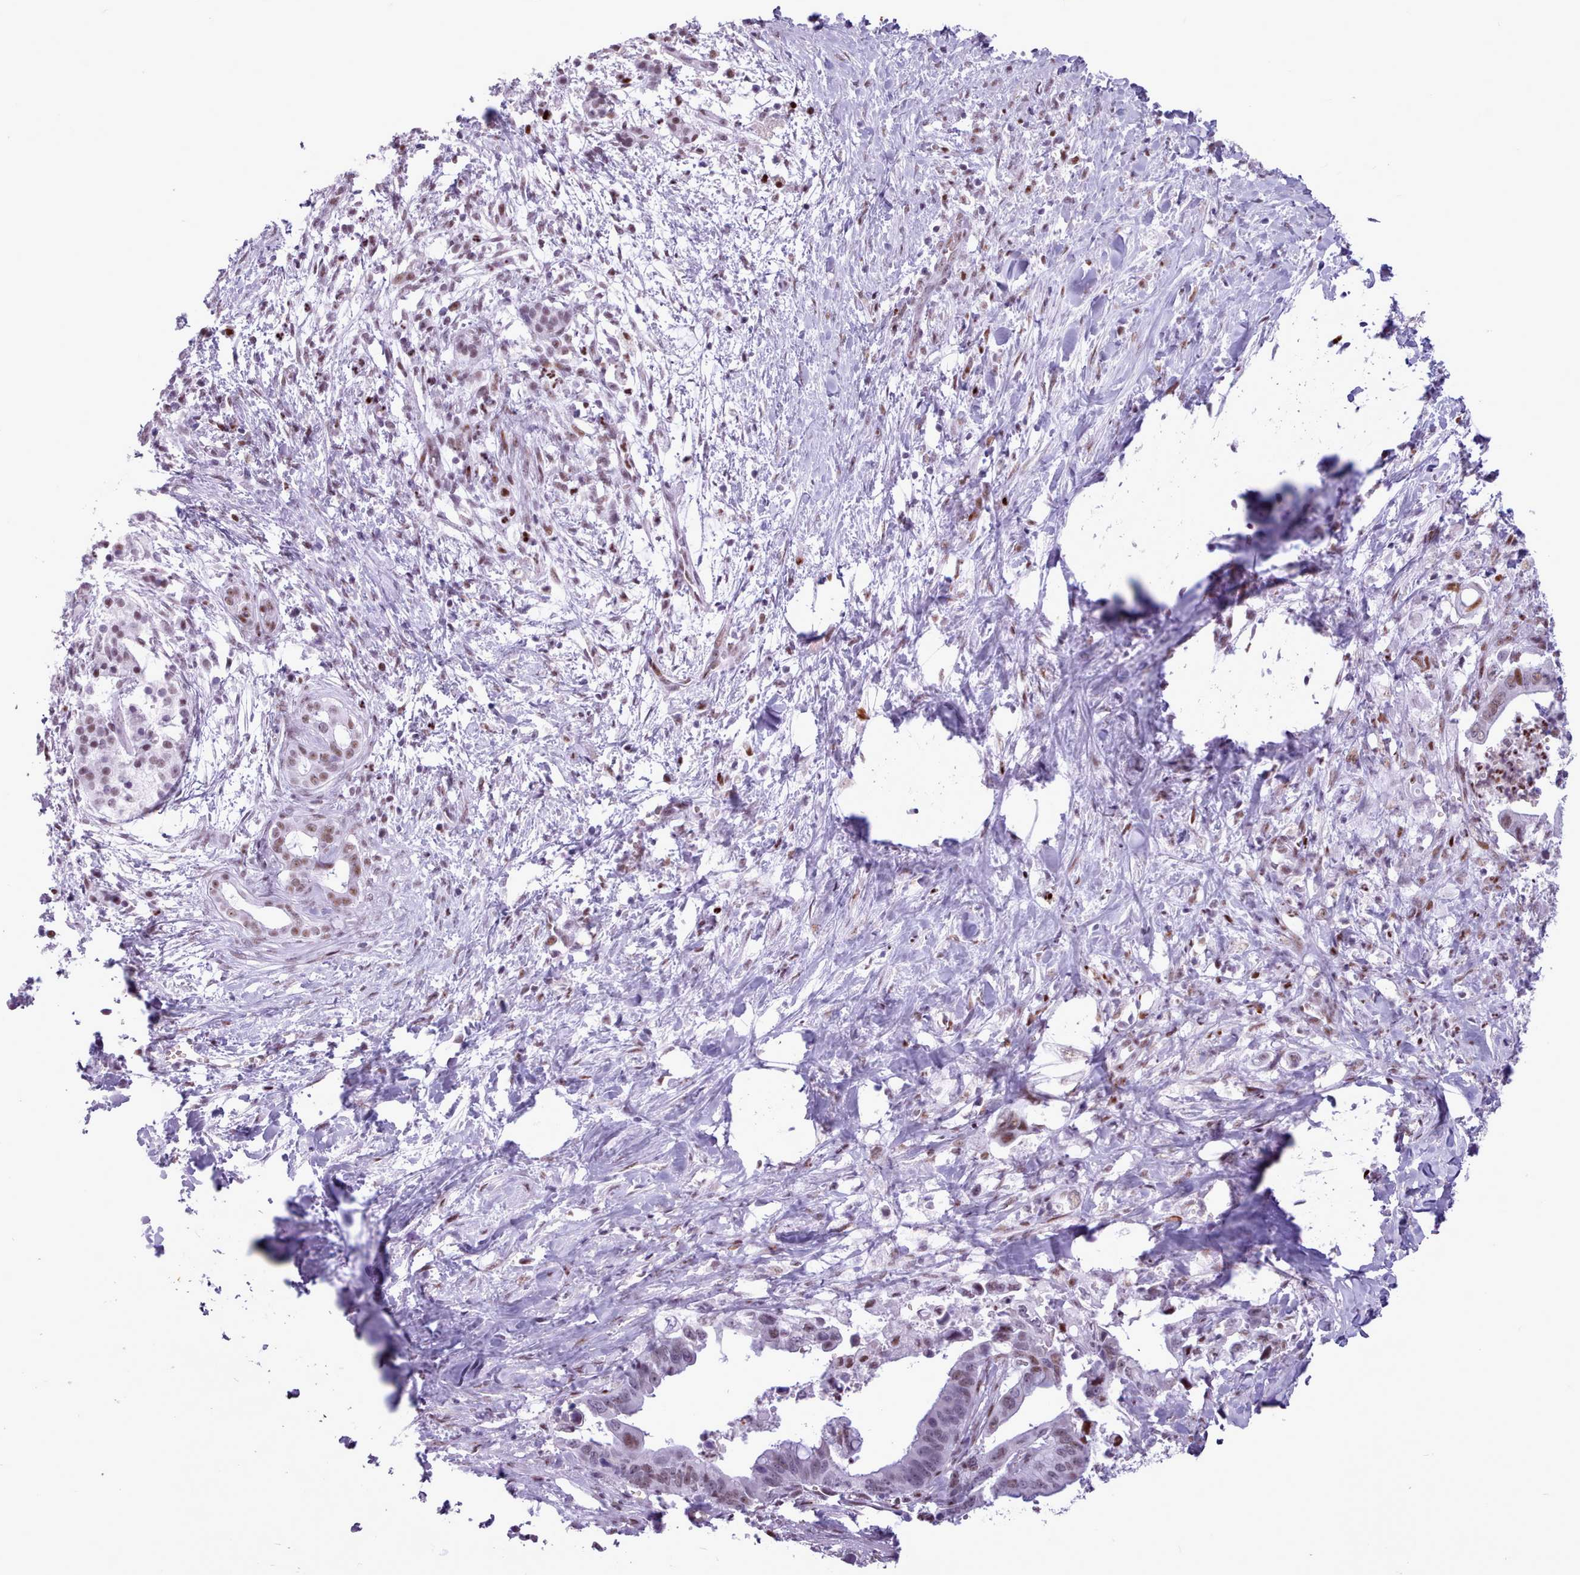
{"staining": {"intensity": "moderate", "quantity": "25%-75%", "location": "nuclear"}, "tissue": "pancreatic cancer", "cell_type": "Tumor cells", "image_type": "cancer", "snomed": [{"axis": "morphology", "description": "Adenocarcinoma, NOS"}, {"axis": "topography", "description": "Pancreas"}], "caption": "Moderate nuclear protein staining is present in approximately 25%-75% of tumor cells in pancreatic cancer (adenocarcinoma).", "gene": "SRSF4", "patient": {"sex": "male", "age": 61}}